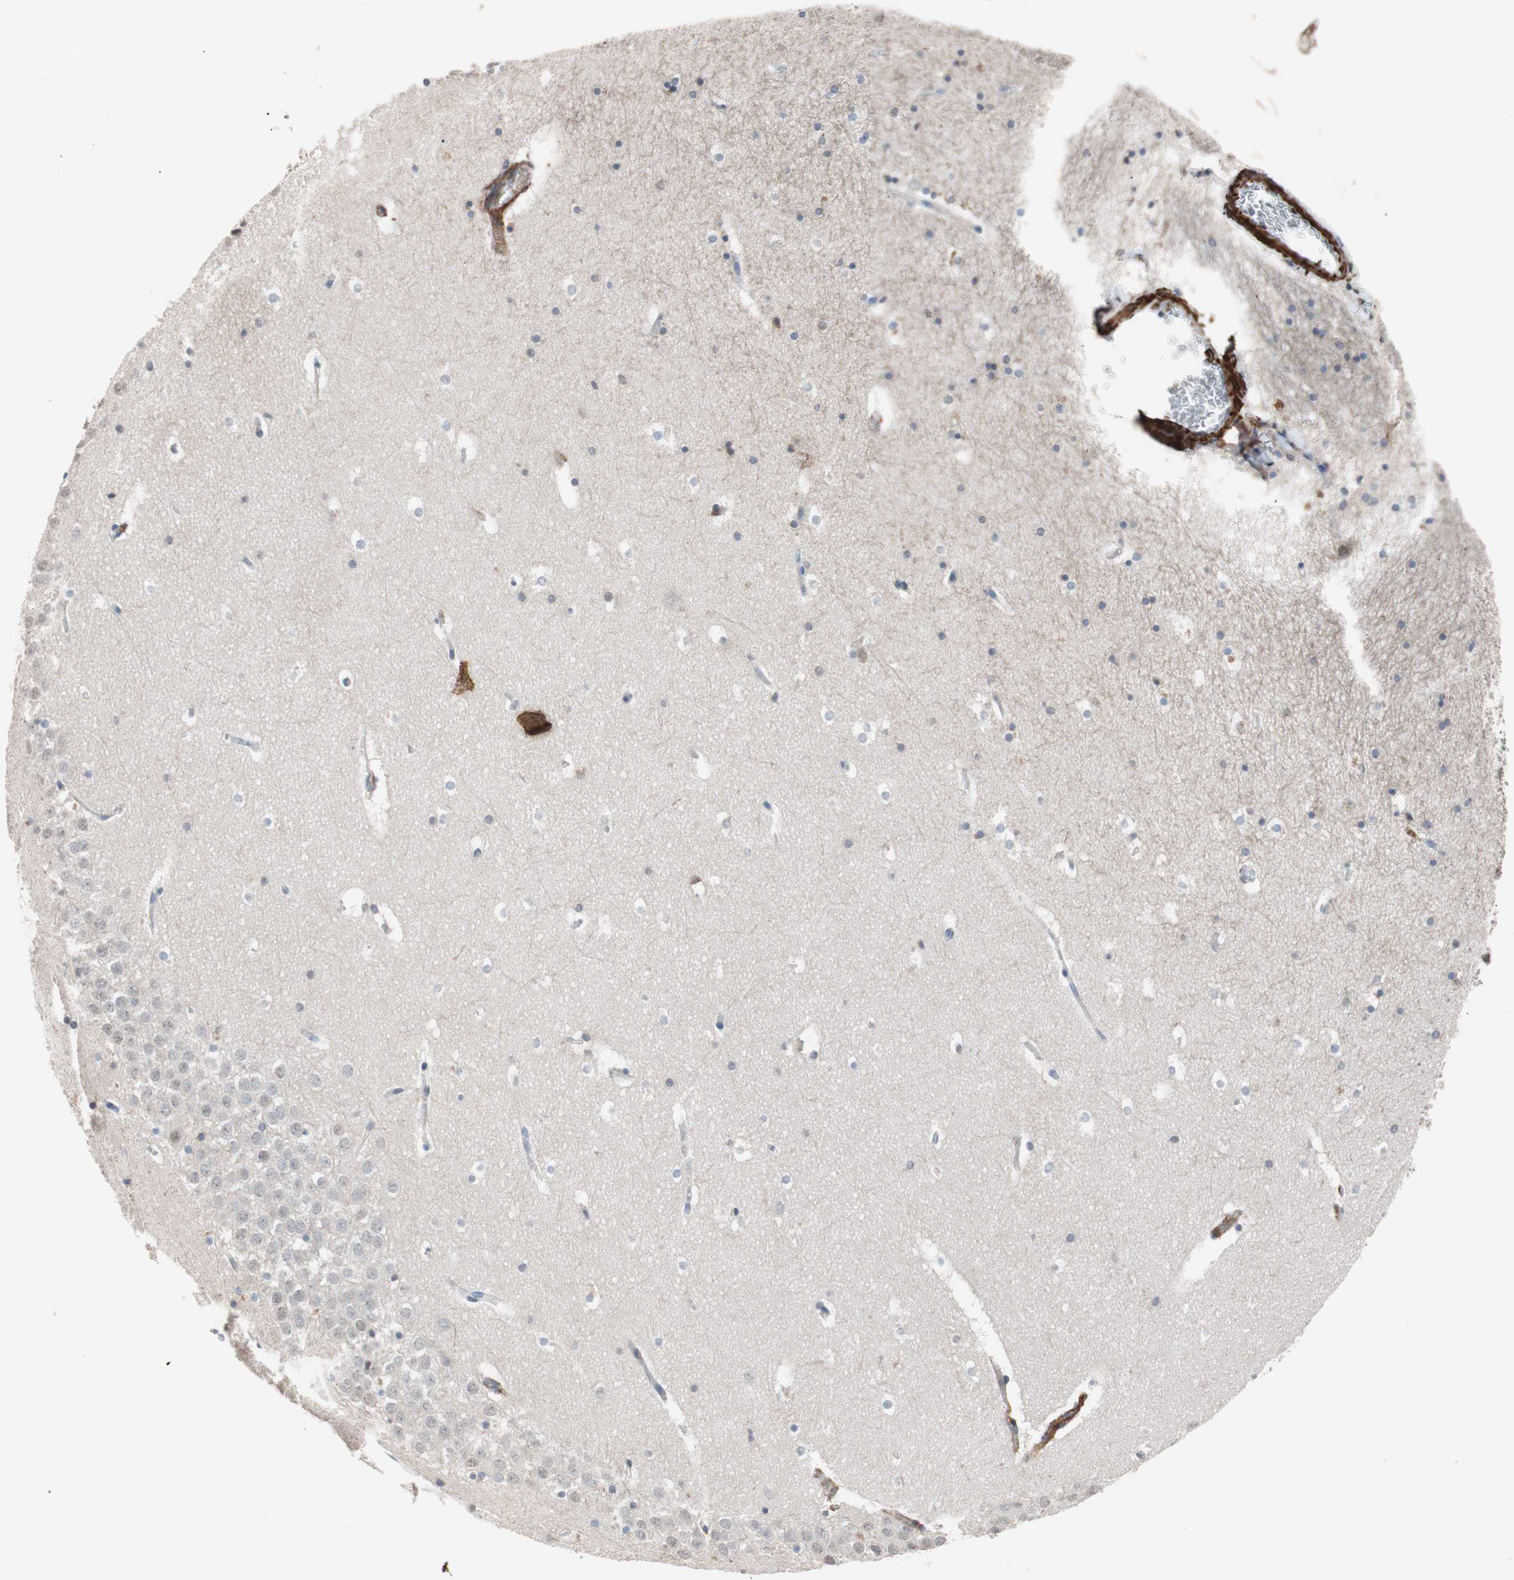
{"staining": {"intensity": "weak", "quantity": "<25%", "location": "cytoplasmic/membranous"}, "tissue": "hippocampus", "cell_type": "Glial cells", "image_type": "normal", "snomed": [{"axis": "morphology", "description": "Normal tissue, NOS"}, {"axis": "topography", "description": "Hippocampus"}], "caption": "Immunohistochemistry (IHC) of benign human hippocampus reveals no positivity in glial cells.", "gene": "LITAF", "patient": {"sex": "male", "age": 45}}